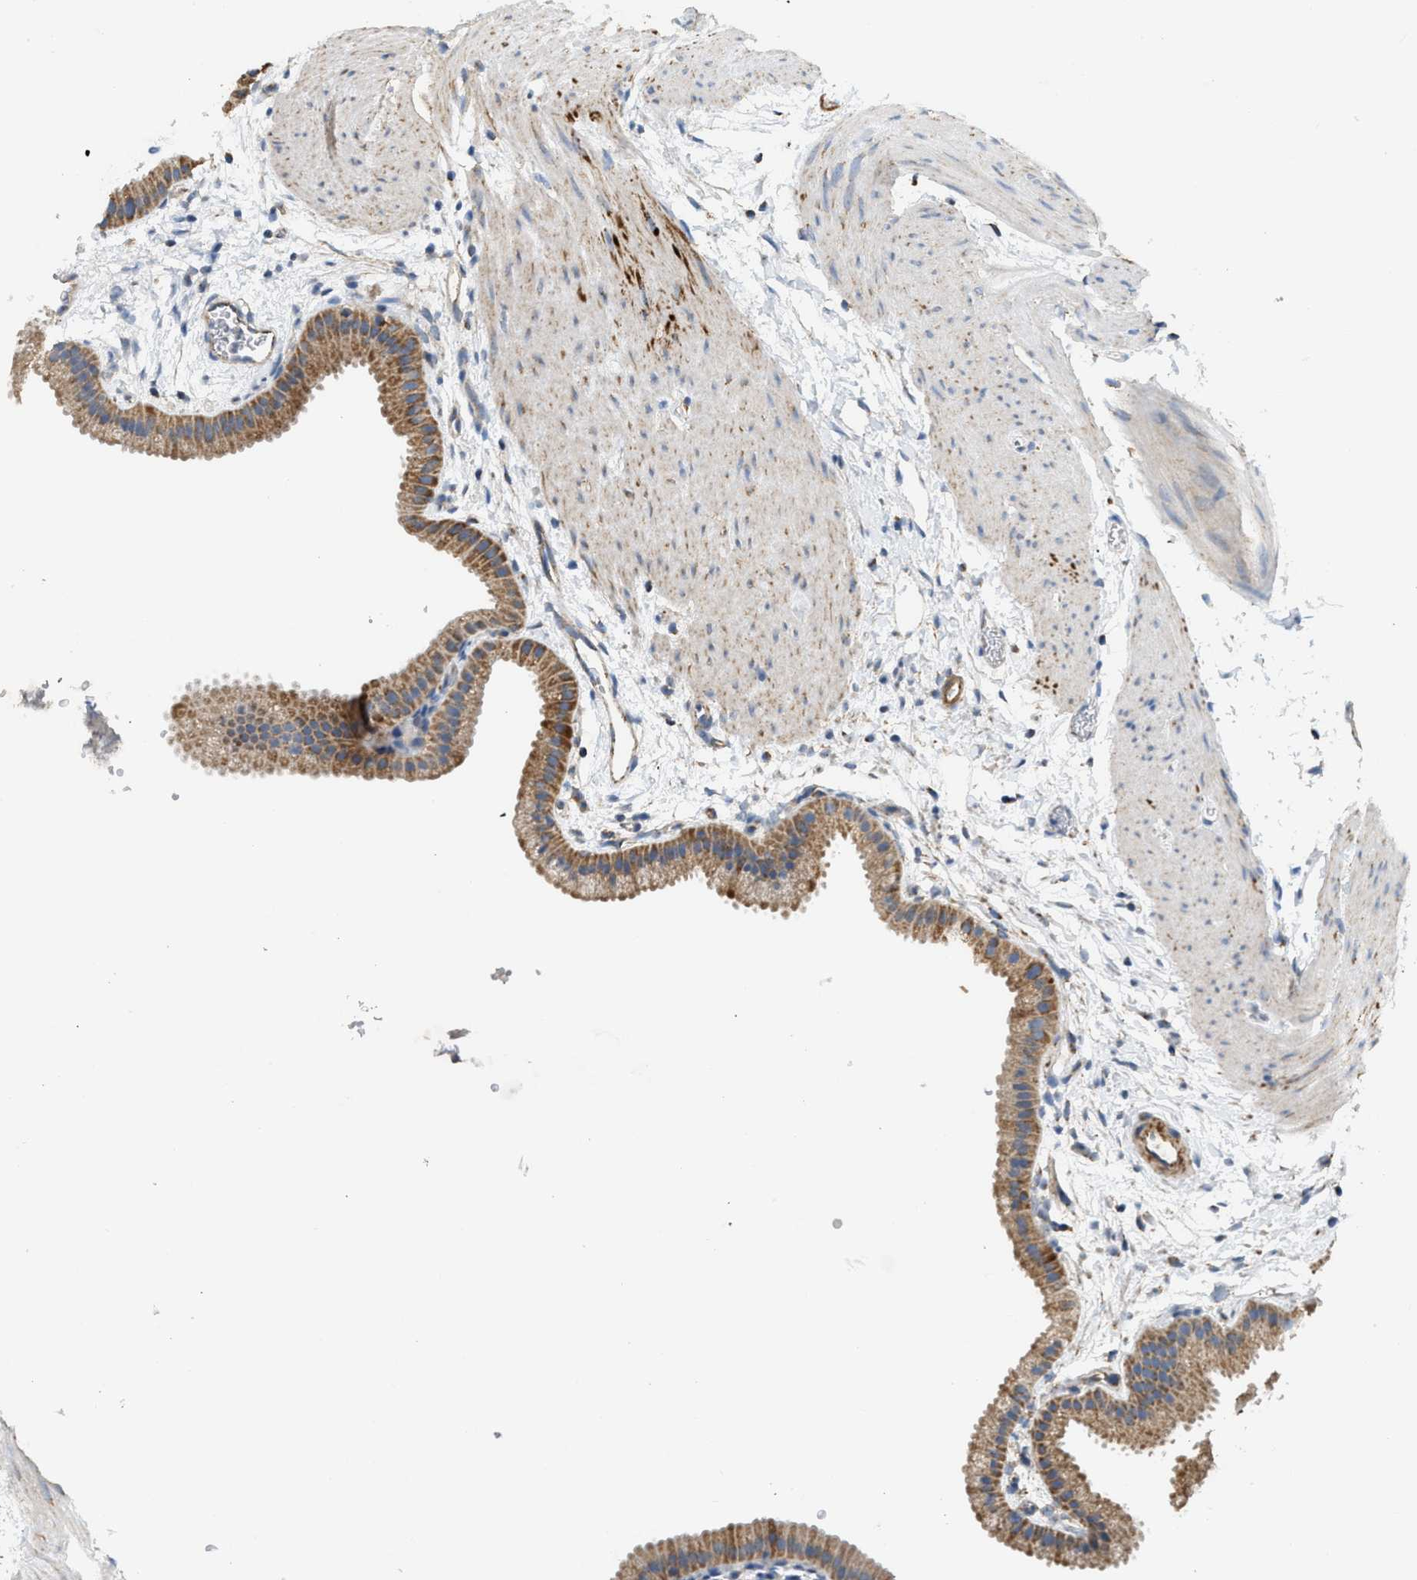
{"staining": {"intensity": "moderate", "quantity": ">75%", "location": "cytoplasmic/membranous"}, "tissue": "gallbladder", "cell_type": "Glandular cells", "image_type": "normal", "snomed": [{"axis": "morphology", "description": "Normal tissue, NOS"}, {"axis": "topography", "description": "Gallbladder"}], "caption": "Gallbladder stained with a brown dye demonstrates moderate cytoplasmic/membranous positive positivity in approximately >75% of glandular cells.", "gene": "GOT2", "patient": {"sex": "female", "age": 64}}